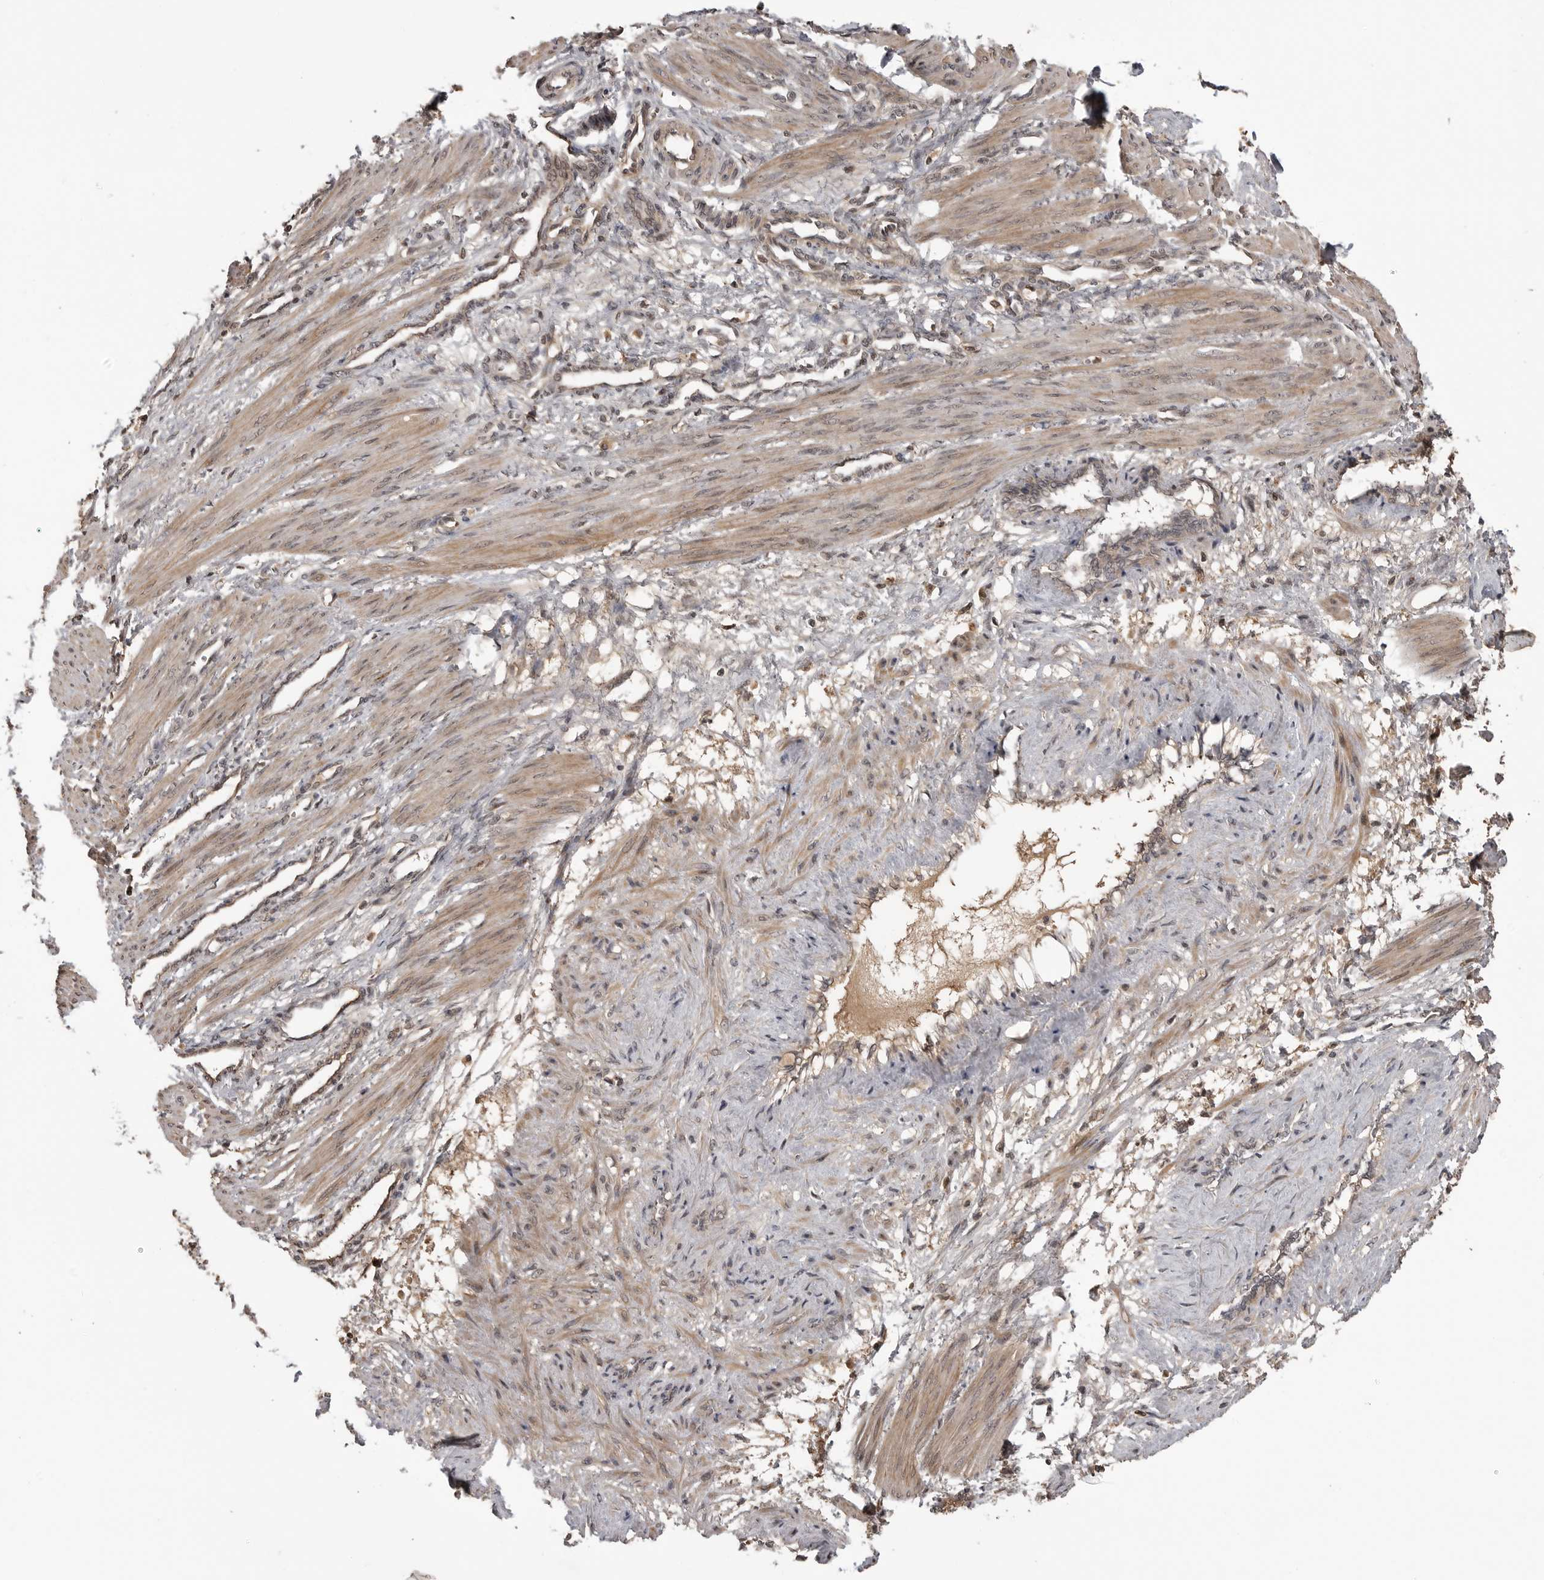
{"staining": {"intensity": "moderate", "quantity": ">75%", "location": "cytoplasmic/membranous,nuclear"}, "tissue": "smooth muscle", "cell_type": "Smooth muscle cells", "image_type": "normal", "snomed": [{"axis": "morphology", "description": "Normal tissue, NOS"}, {"axis": "topography", "description": "Endometrium"}], "caption": "An immunohistochemistry image of unremarkable tissue is shown. Protein staining in brown highlights moderate cytoplasmic/membranous,nuclear positivity in smooth muscle within smooth muscle cells.", "gene": "AKAP7", "patient": {"sex": "female", "age": 33}}